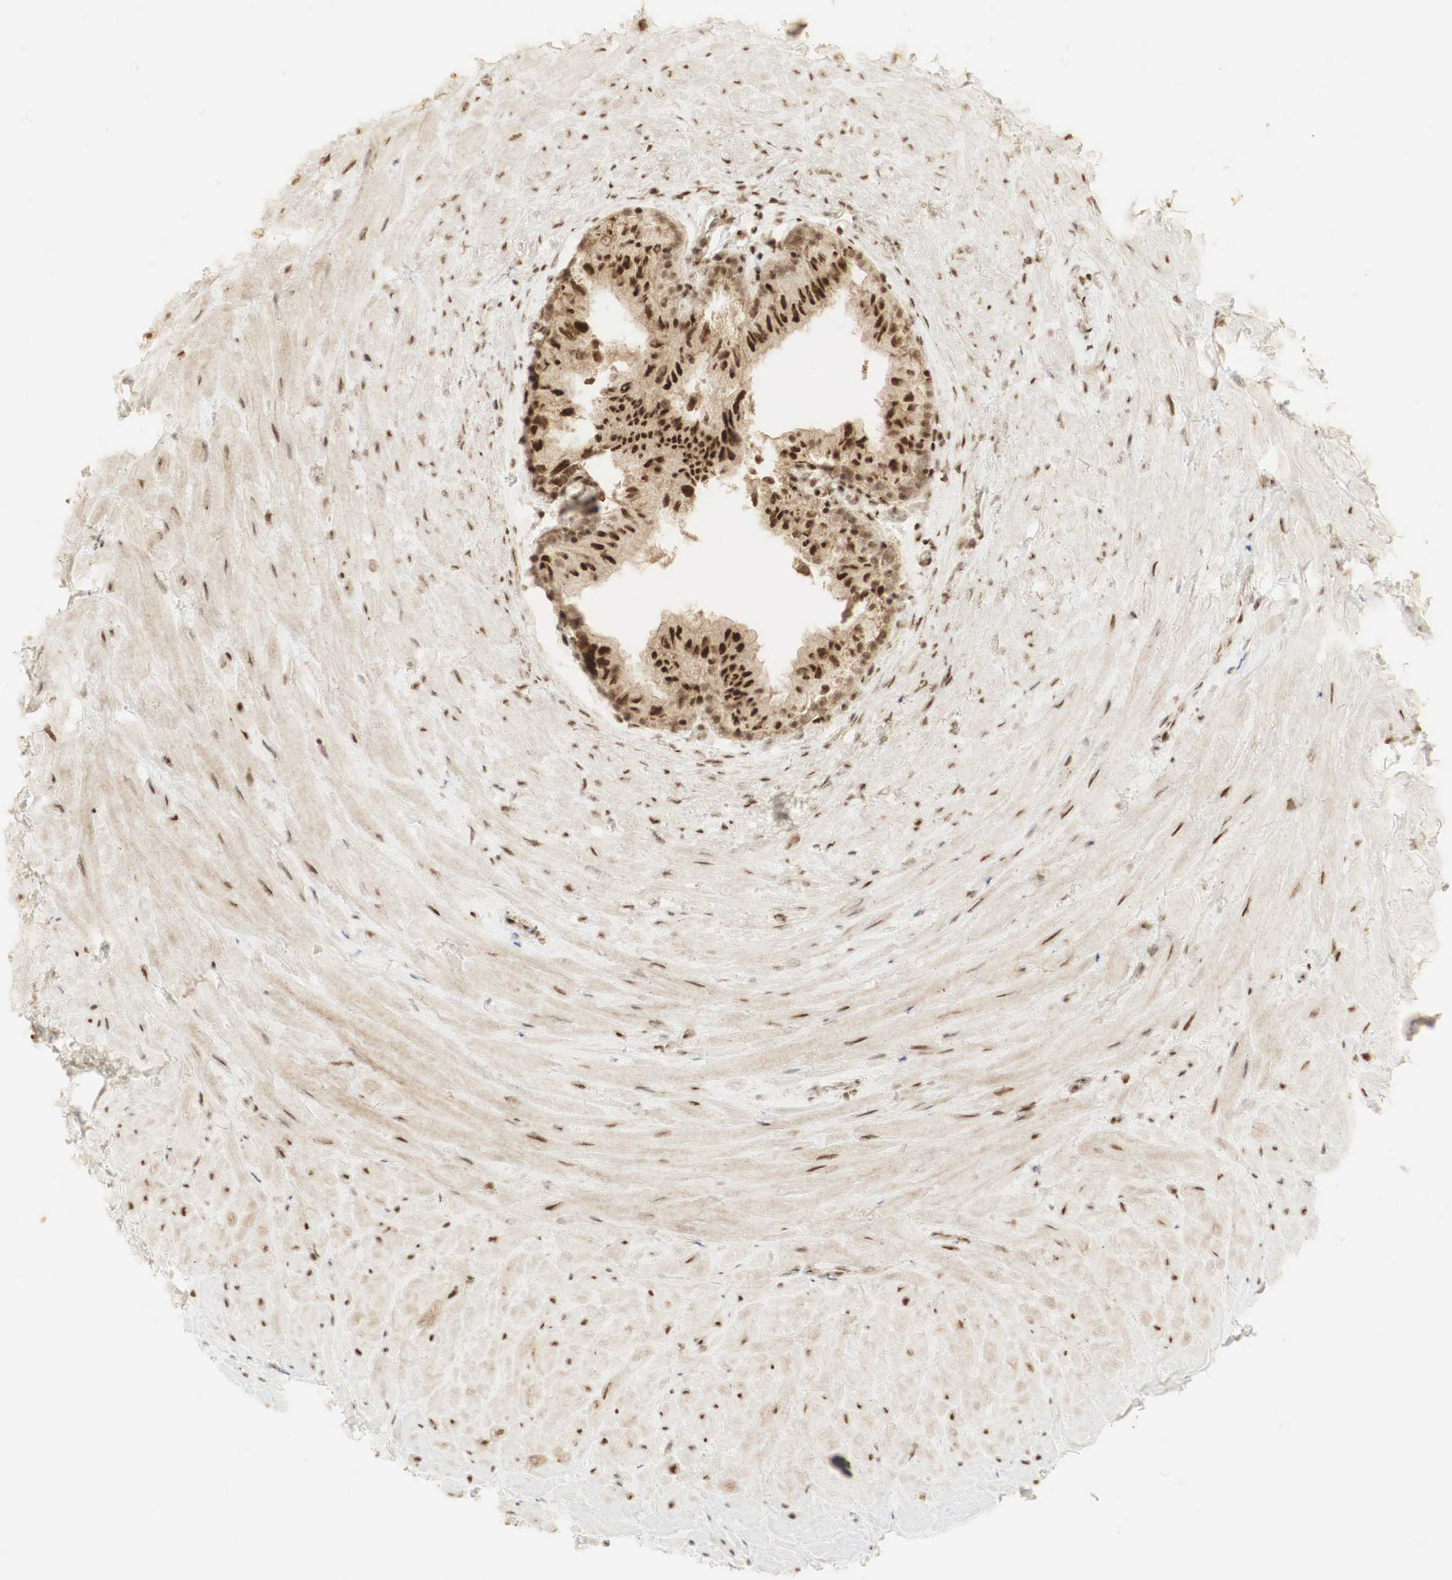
{"staining": {"intensity": "strong", "quantity": ">75%", "location": "cytoplasmic/membranous,nuclear"}, "tissue": "epididymis", "cell_type": "Glandular cells", "image_type": "normal", "snomed": [{"axis": "morphology", "description": "Normal tissue, NOS"}, {"axis": "topography", "description": "Epididymis"}], "caption": "Immunohistochemical staining of normal epididymis displays strong cytoplasmic/membranous,nuclear protein staining in approximately >75% of glandular cells. The staining is performed using DAB (3,3'-diaminobenzidine) brown chromogen to label protein expression. The nuclei are counter-stained blue using hematoxylin.", "gene": "RNF113A", "patient": {"sex": "male", "age": 35}}